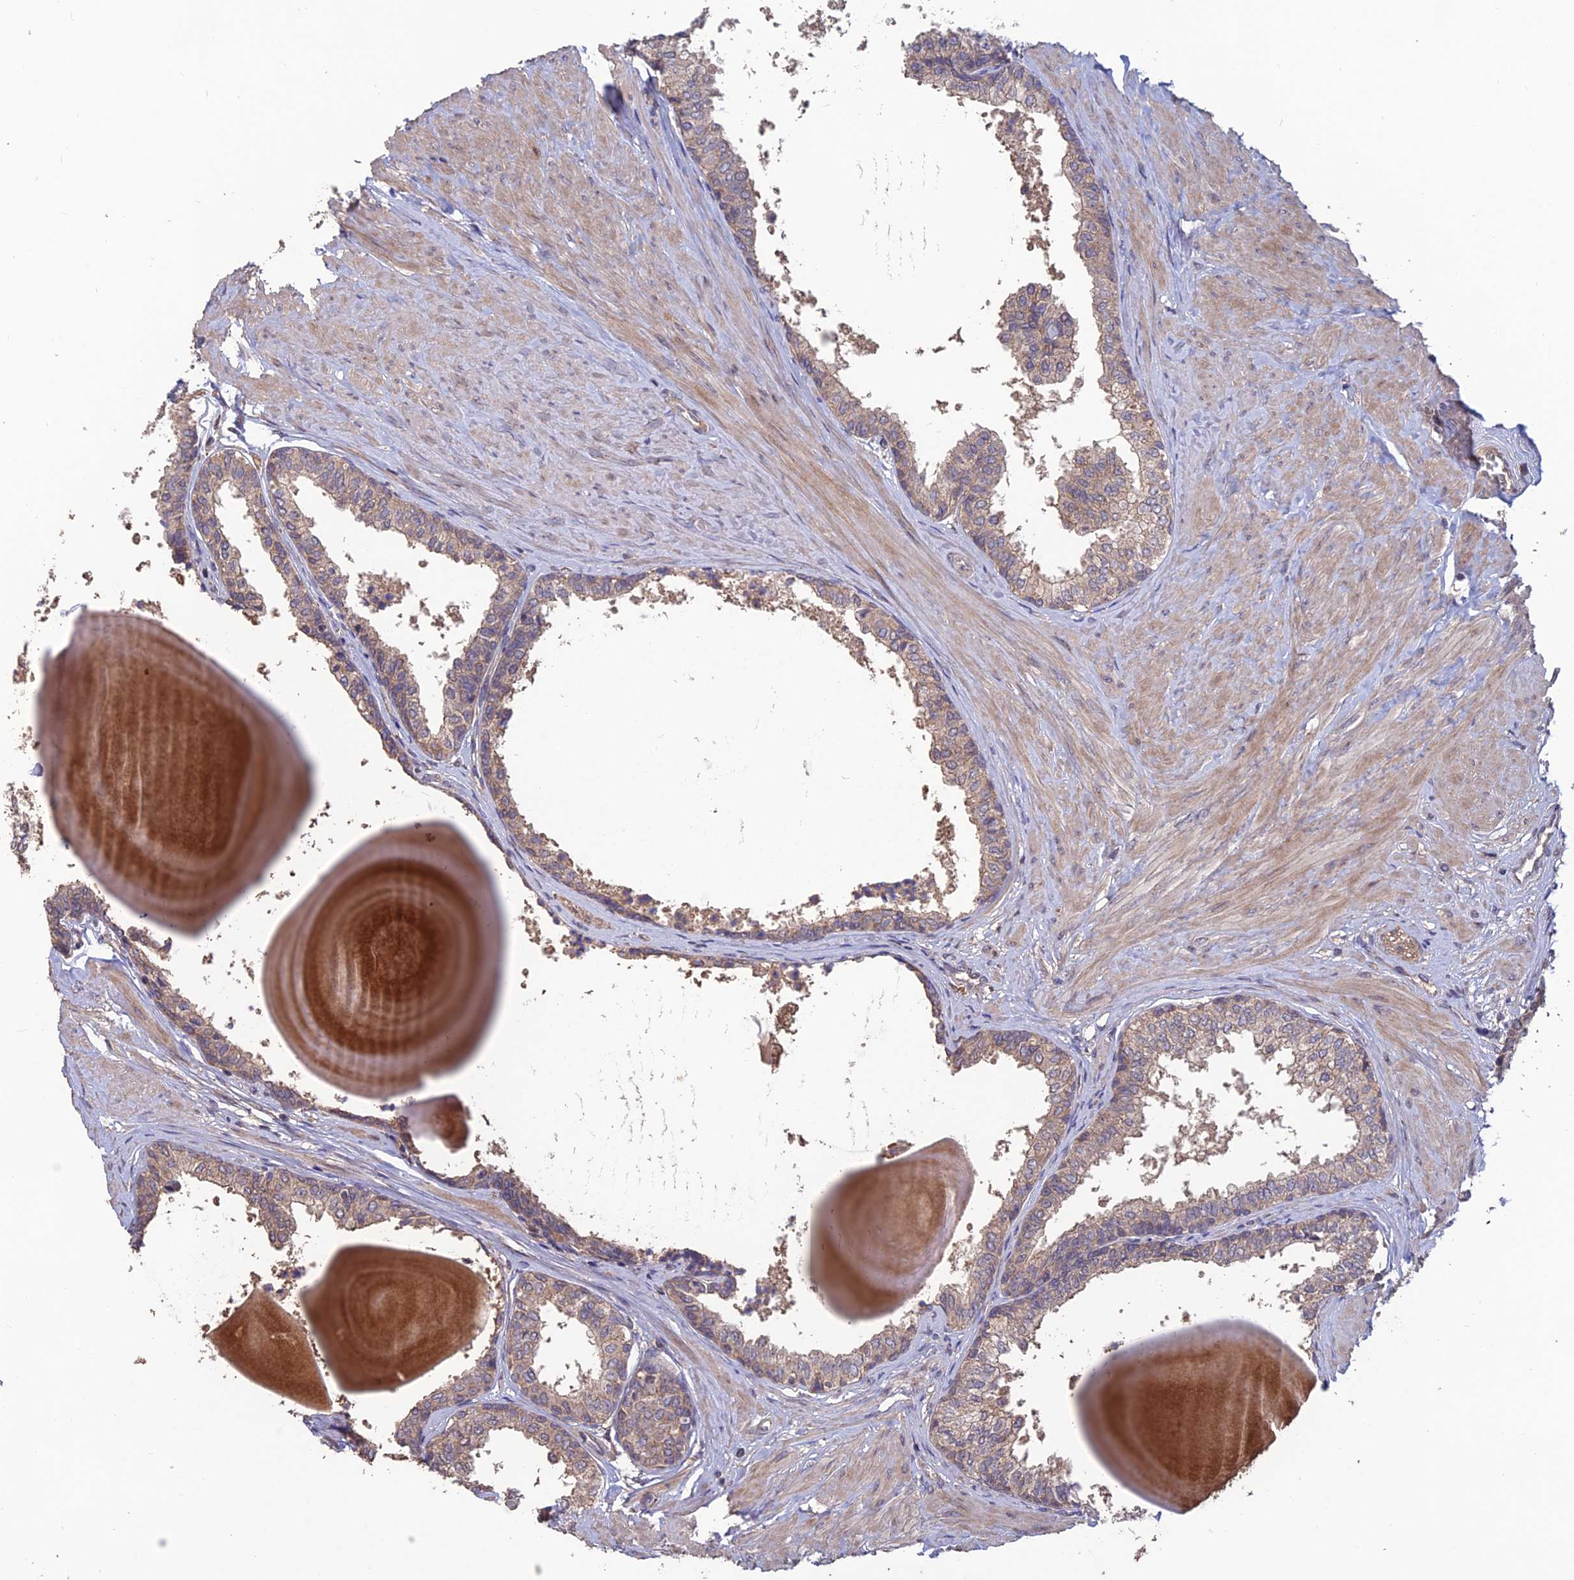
{"staining": {"intensity": "moderate", "quantity": ">75%", "location": "cytoplasmic/membranous"}, "tissue": "prostate", "cell_type": "Glandular cells", "image_type": "normal", "snomed": [{"axis": "morphology", "description": "Normal tissue, NOS"}, {"axis": "topography", "description": "Prostate"}], "caption": "Immunohistochemical staining of benign prostate reveals moderate cytoplasmic/membranous protein positivity in about >75% of glandular cells. Immunohistochemistry stains the protein of interest in brown and the nuclei are stained blue.", "gene": "SHISA5", "patient": {"sex": "male", "age": 48}}